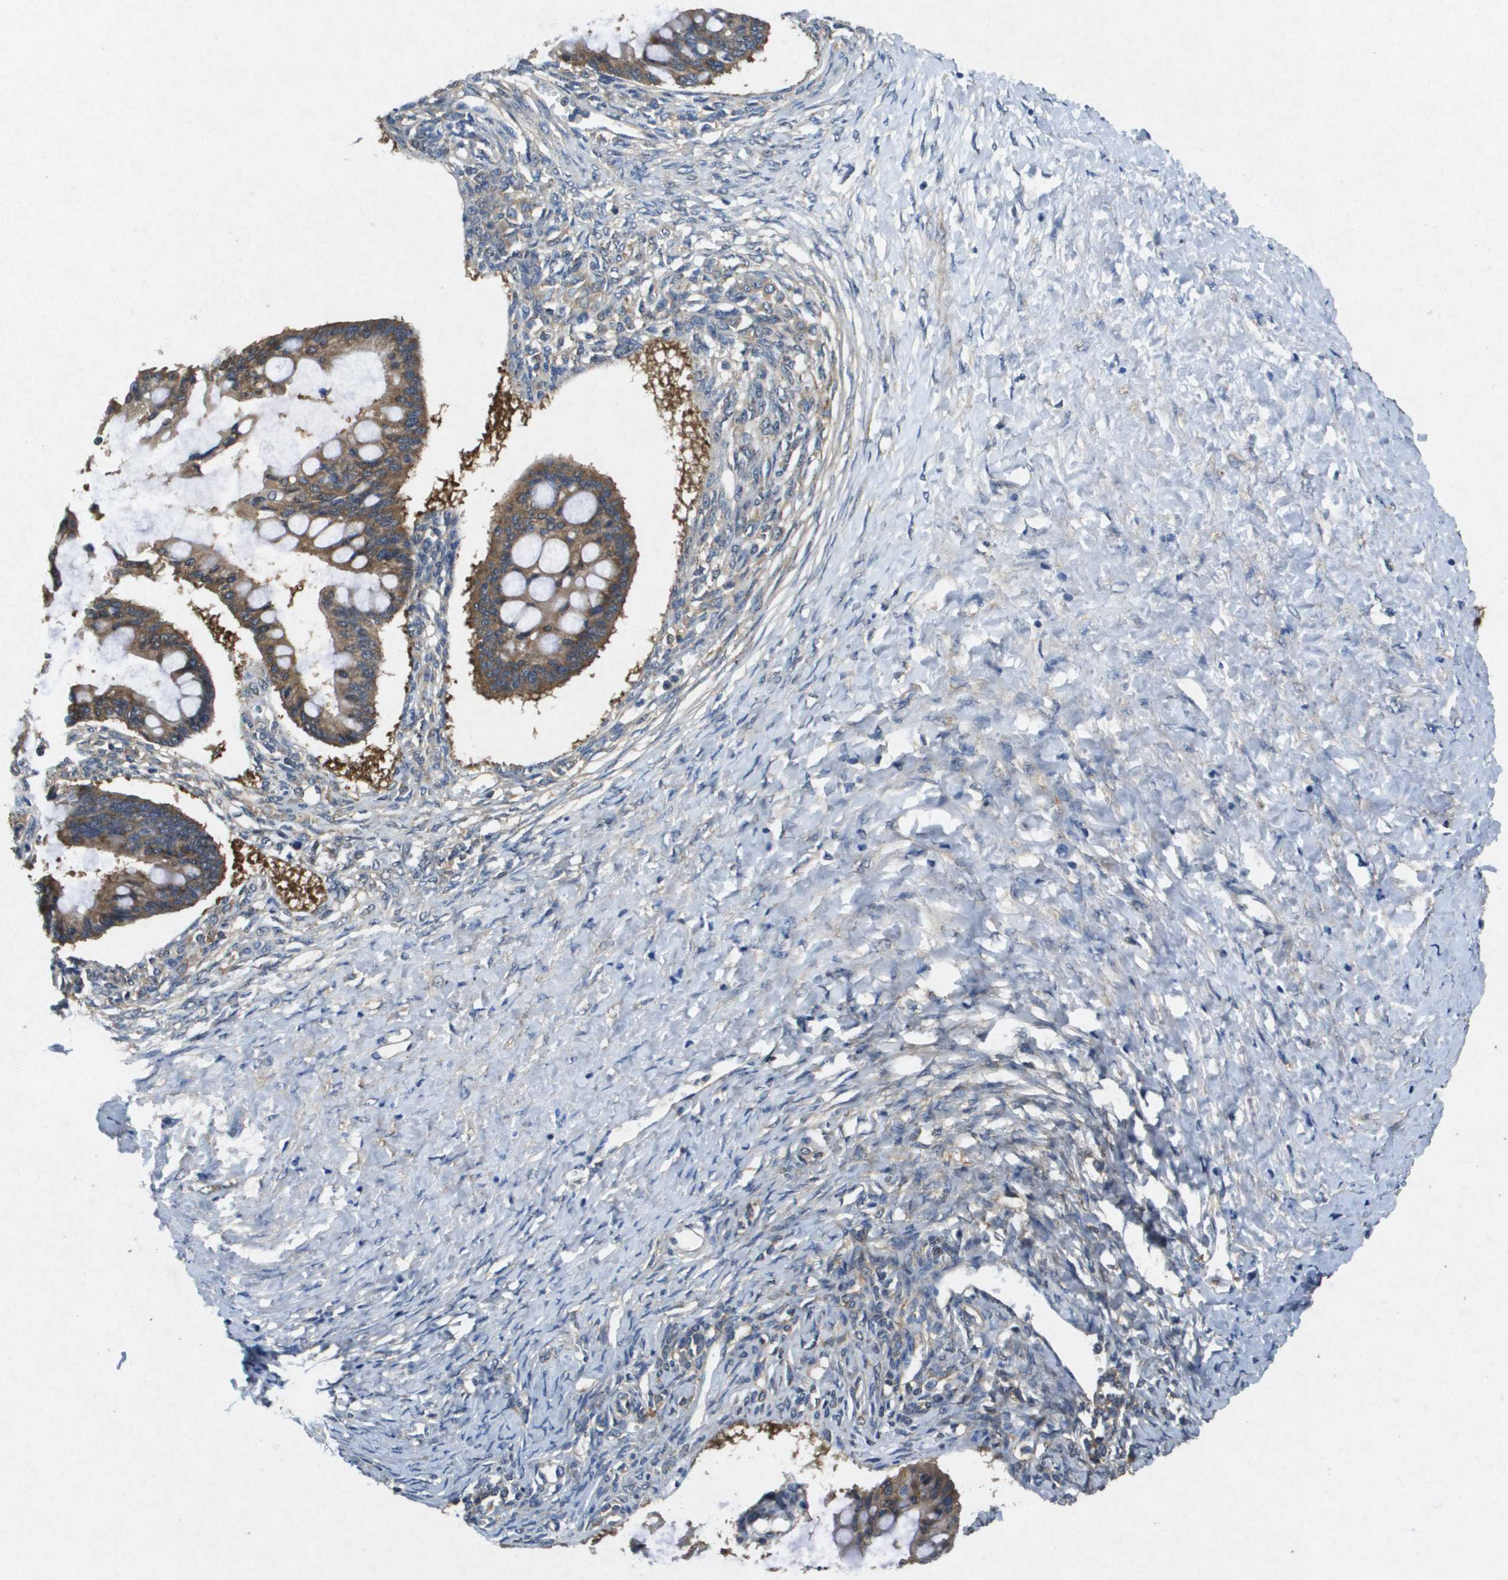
{"staining": {"intensity": "moderate", "quantity": ">75%", "location": "cytoplasmic/membranous"}, "tissue": "ovarian cancer", "cell_type": "Tumor cells", "image_type": "cancer", "snomed": [{"axis": "morphology", "description": "Cystadenocarcinoma, mucinous, NOS"}, {"axis": "topography", "description": "Ovary"}], "caption": "Immunohistochemical staining of human ovarian cancer (mucinous cystadenocarcinoma) displays moderate cytoplasmic/membranous protein expression in approximately >75% of tumor cells.", "gene": "PTPRT", "patient": {"sex": "female", "age": 73}}